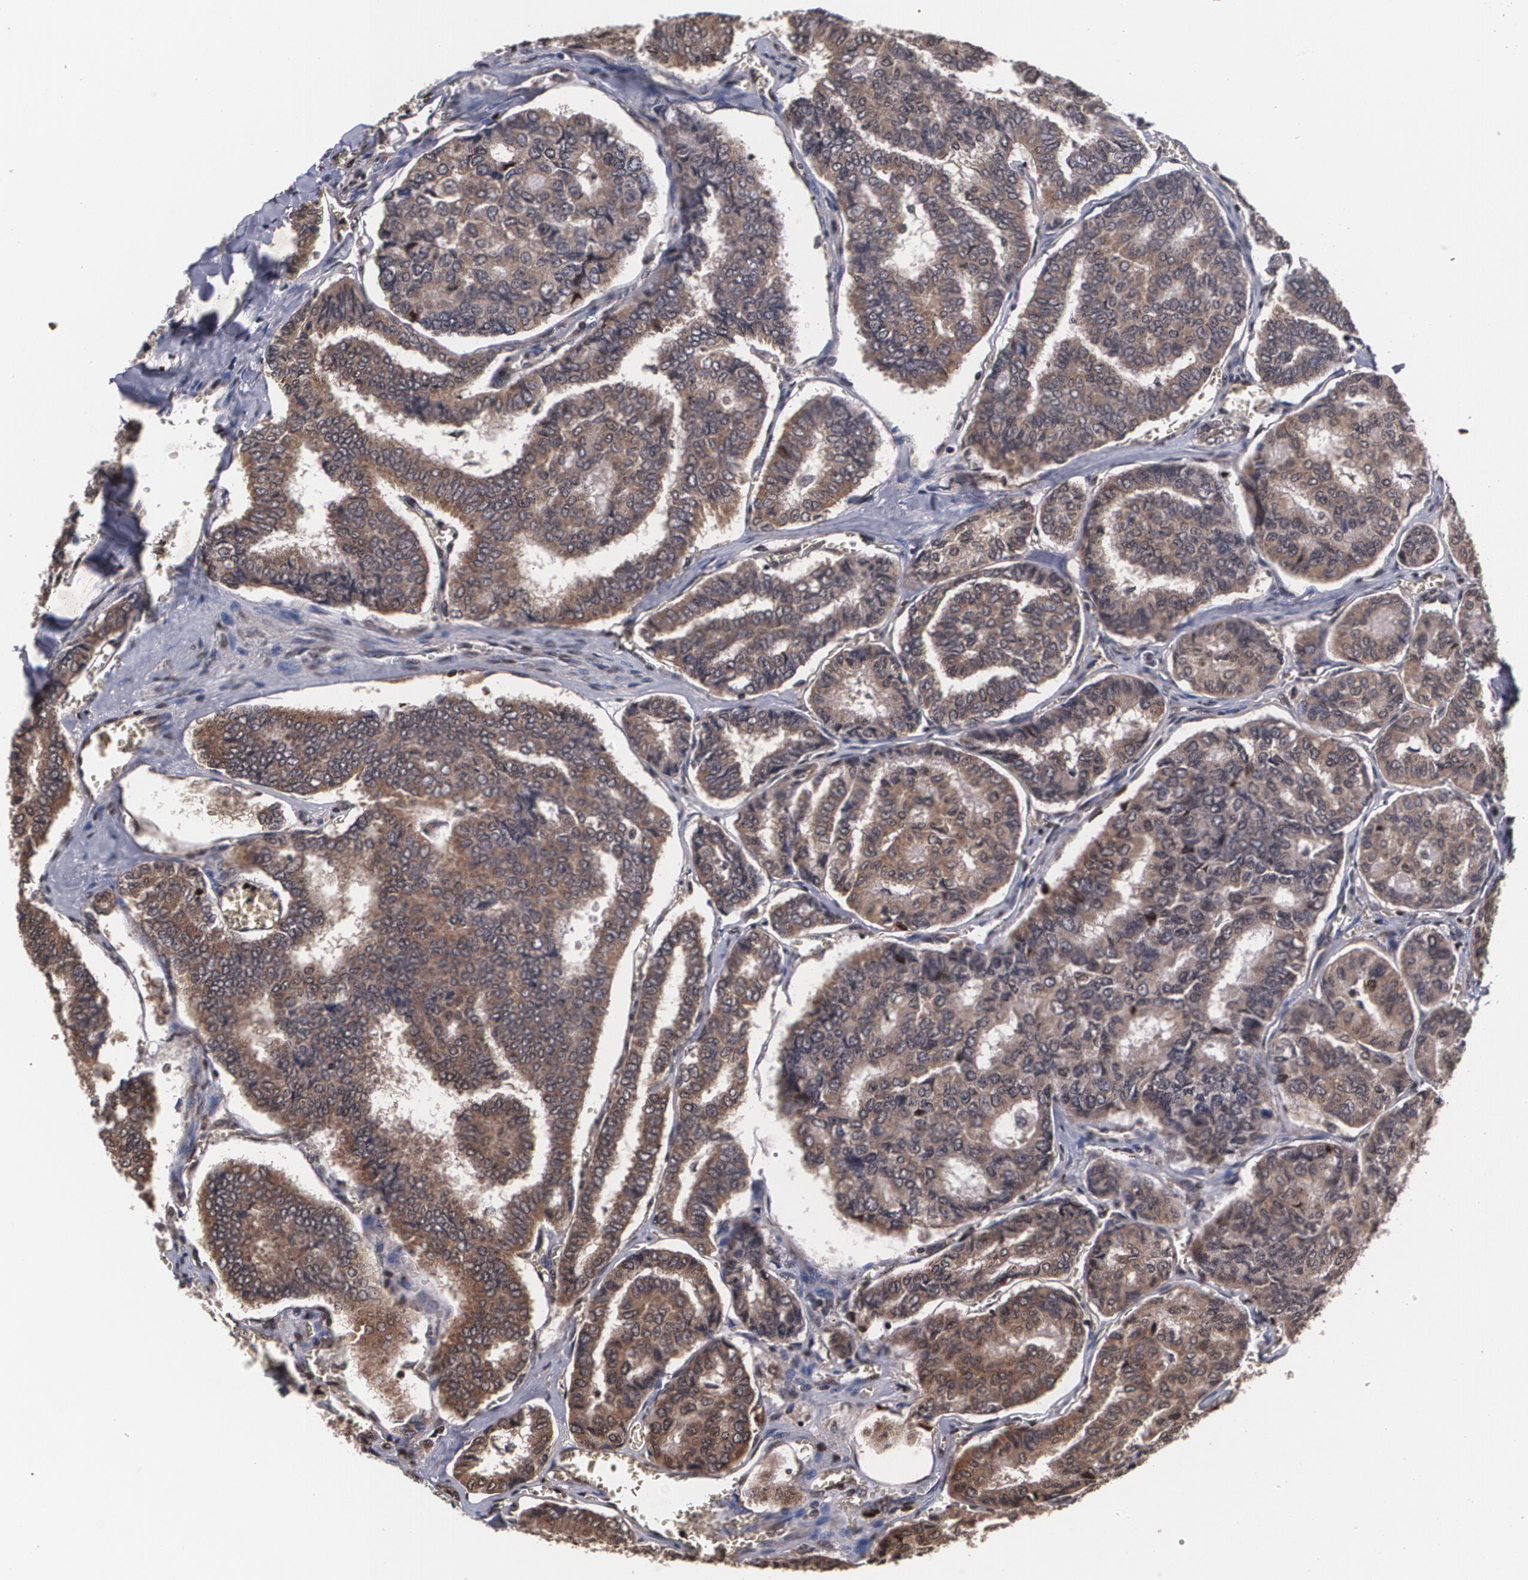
{"staining": {"intensity": "moderate", "quantity": ">75%", "location": "cytoplasmic/membranous"}, "tissue": "thyroid cancer", "cell_type": "Tumor cells", "image_type": "cancer", "snomed": [{"axis": "morphology", "description": "Papillary adenocarcinoma, NOS"}, {"axis": "topography", "description": "Thyroid gland"}], "caption": "Protein expression analysis of thyroid papillary adenocarcinoma displays moderate cytoplasmic/membranous expression in approximately >75% of tumor cells.", "gene": "MVP", "patient": {"sex": "female", "age": 35}}